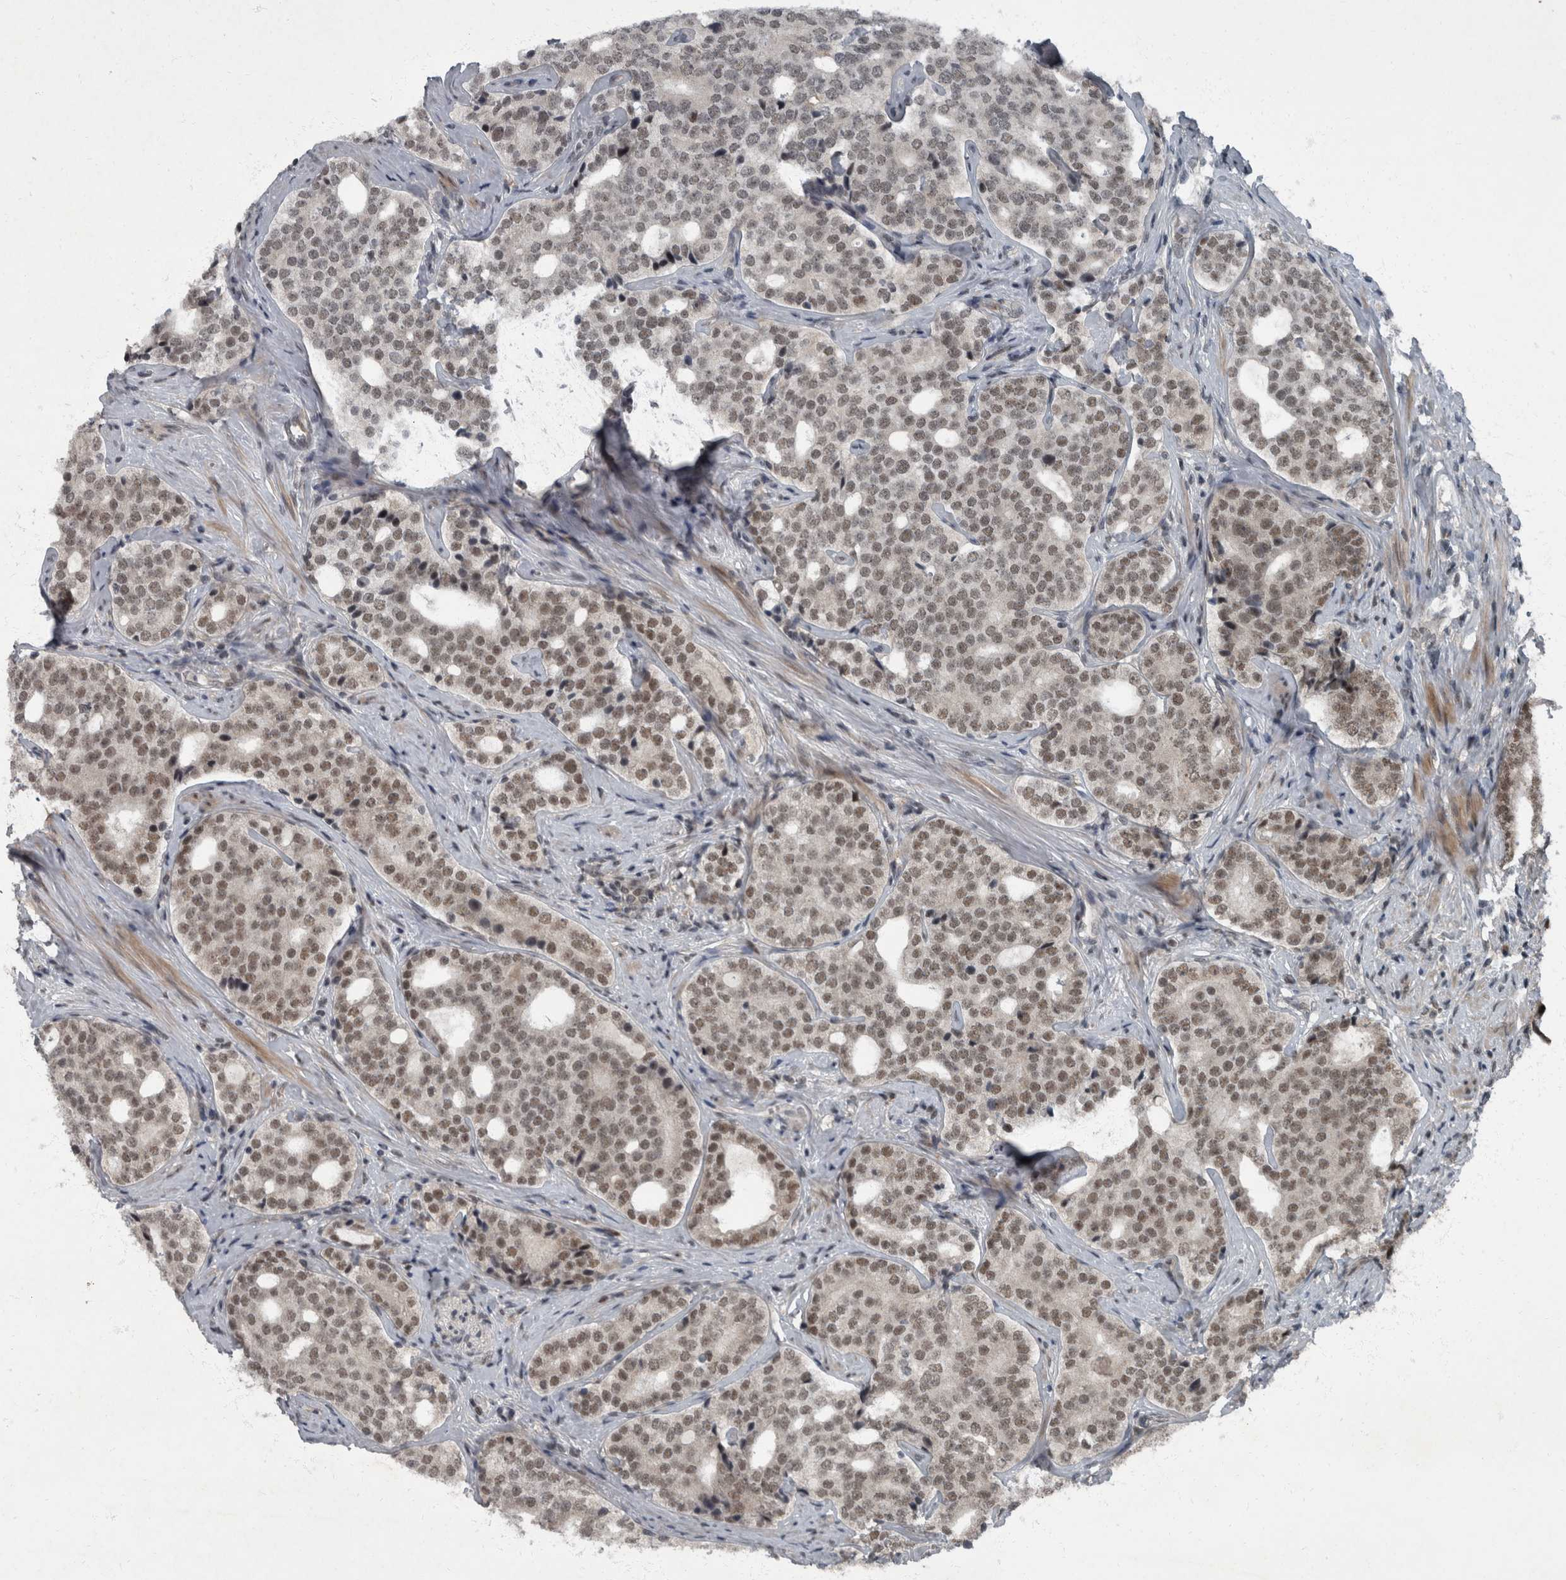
{"staining": {"intensity": "moderate", "quantity": ">75%", "location": "nuclear"}, "tissue": "prostate cancer", "cell_type": "Tumor cells", "image_type": "cancer", "snomed": [{"axis": "morphology", "description": "Adenocarcinoma, High grade"}, {"axis": "topography", "description": "Prostate"}], "caption": "Brown immunohistochemical staining in high-grade adenocarcinoma (prostate) displays moderate nuclear positivity in approximately >75% of tumor cells.", "gene": "WDR33", "patient": {"sex": "male", "age": 56}}